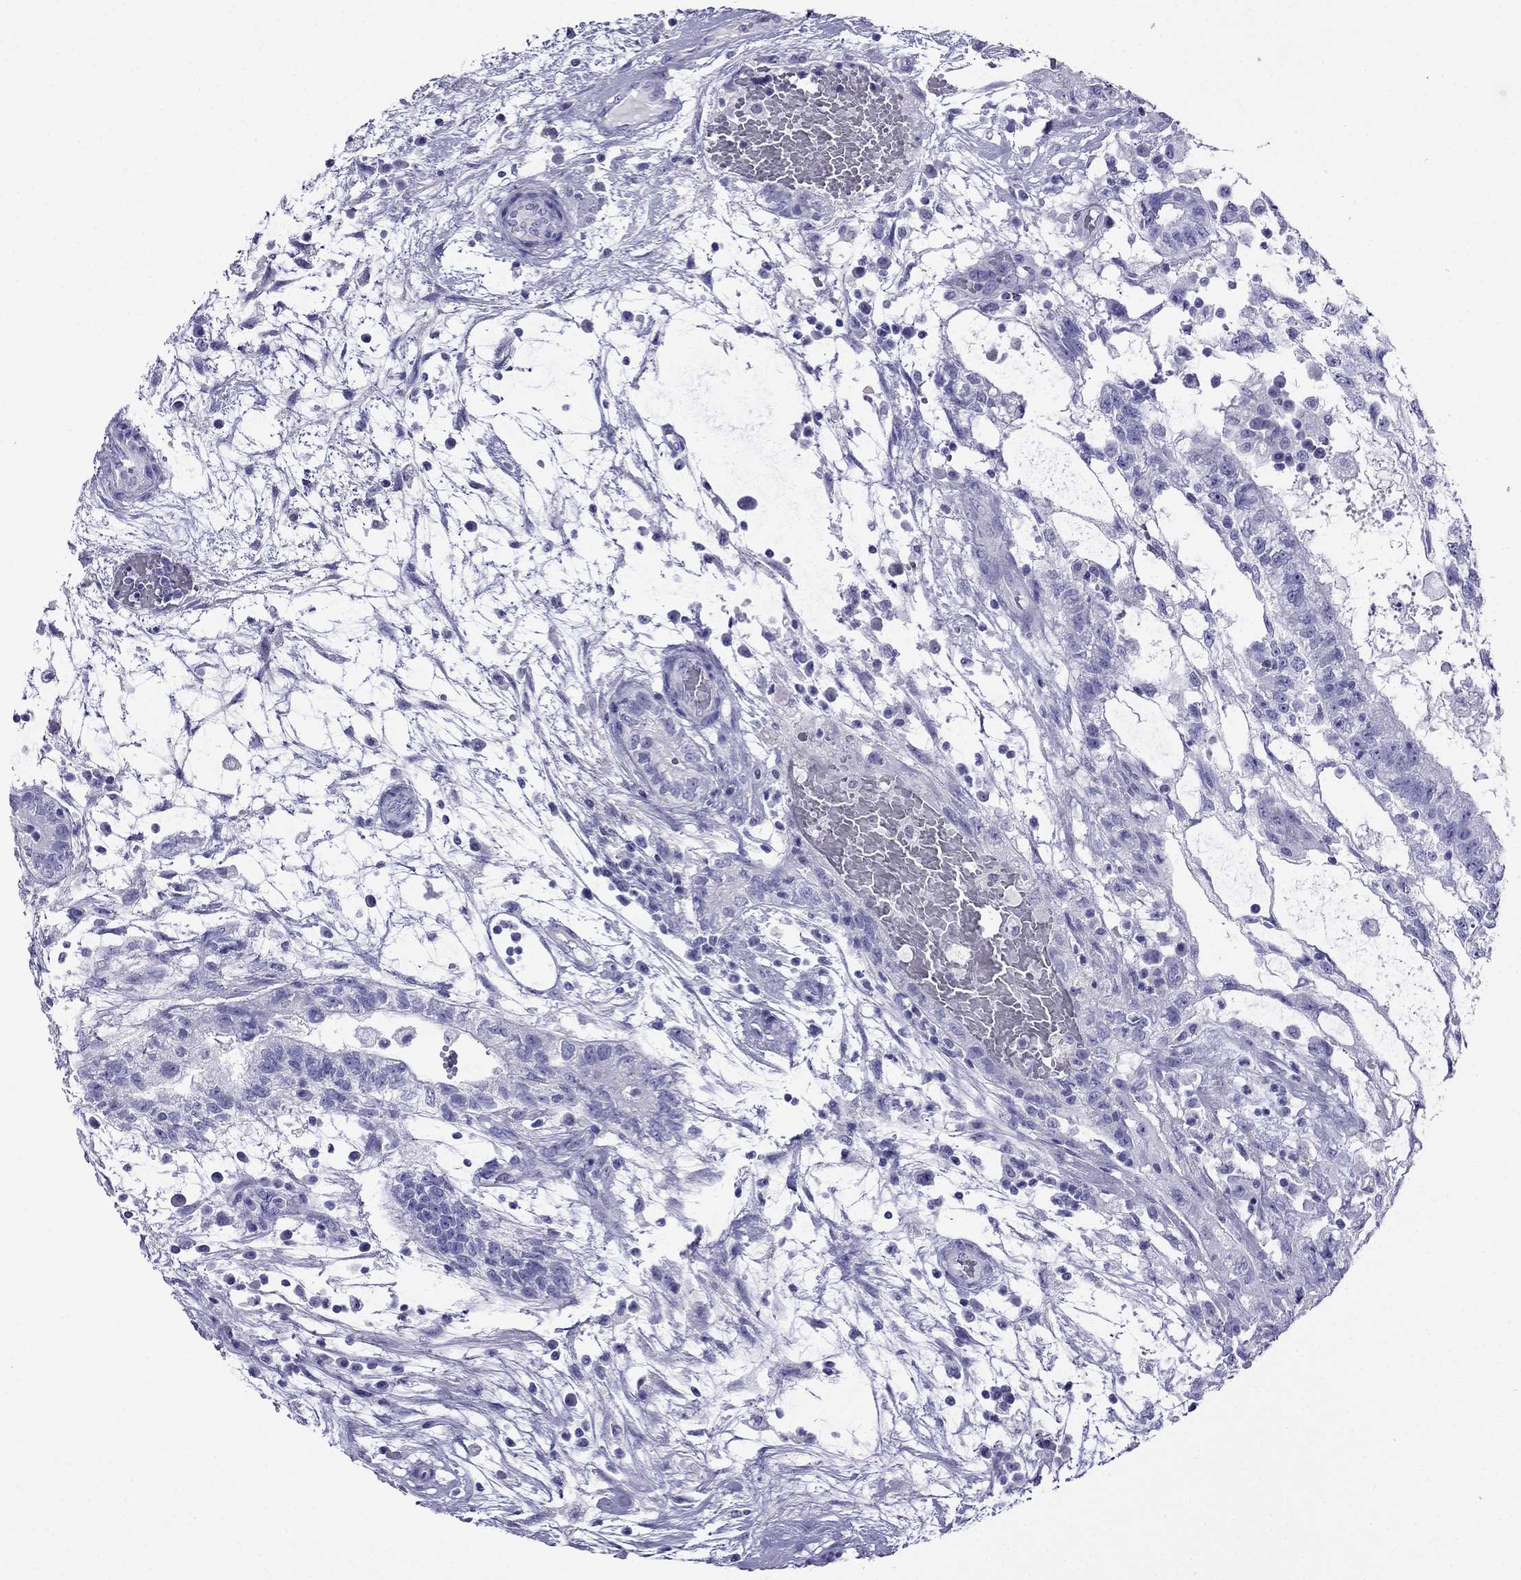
{"staining": {"intensity": "negative", "quantity": "none", "location": "none"}, "tissue": "testis cancer", "cell_type": "Tumor cells", "image_type": "cancer", "snomed": [{"axis": "morphology", "description": "Normal tissue, NOS"}, {"axis": "morphology", "description": "Carcinoma, Embryonal, NOS"}, {"axis": "topography", "description": "Testis"}, {"axis": "topography", "description": "Epididymis"}], "caption": "Tumor cells are negative for brown protein staining in testis cancer.", "gene": "ARR3", "patient": {"sex": "male", "age": 32}}